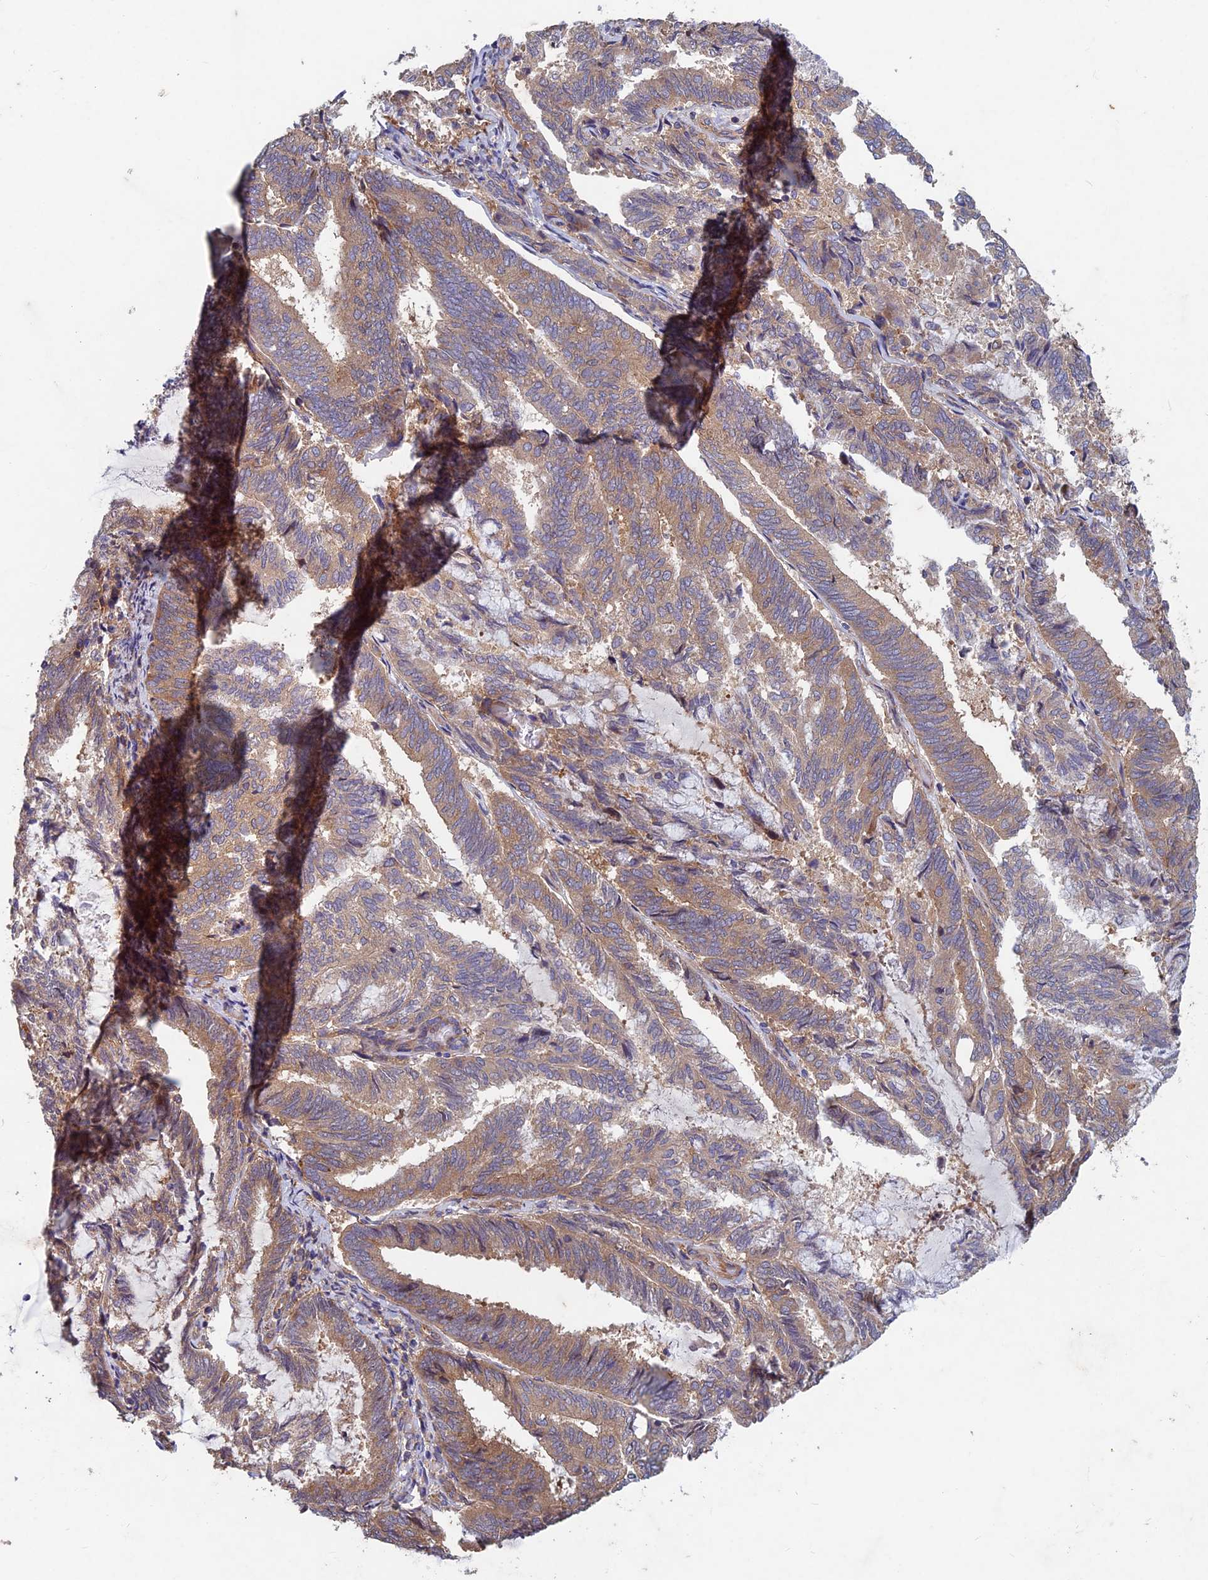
{"staining": {"intensity": "moderate", "quantity": ">75%", "location": "cytoplasmic/membranous"}, "tissue": "endometrial cancer", "cell_type": "Tumor cells", "image_type": "cancer", "snomed": [{"axis": "morphology", "description": "Adenocarcinoma, NOS"}, {"axis": "topography", "description": "Endometrium"}], "caption": "Adenocarcinoma (endometrial) was stained to show a protein in brown. There is medium levels of moderate cytoplasmic/membranous positivity in approximately >75% of tumor cells.", "gene": "NCAPG", "patient": {"sex": "female", "age": 80}}